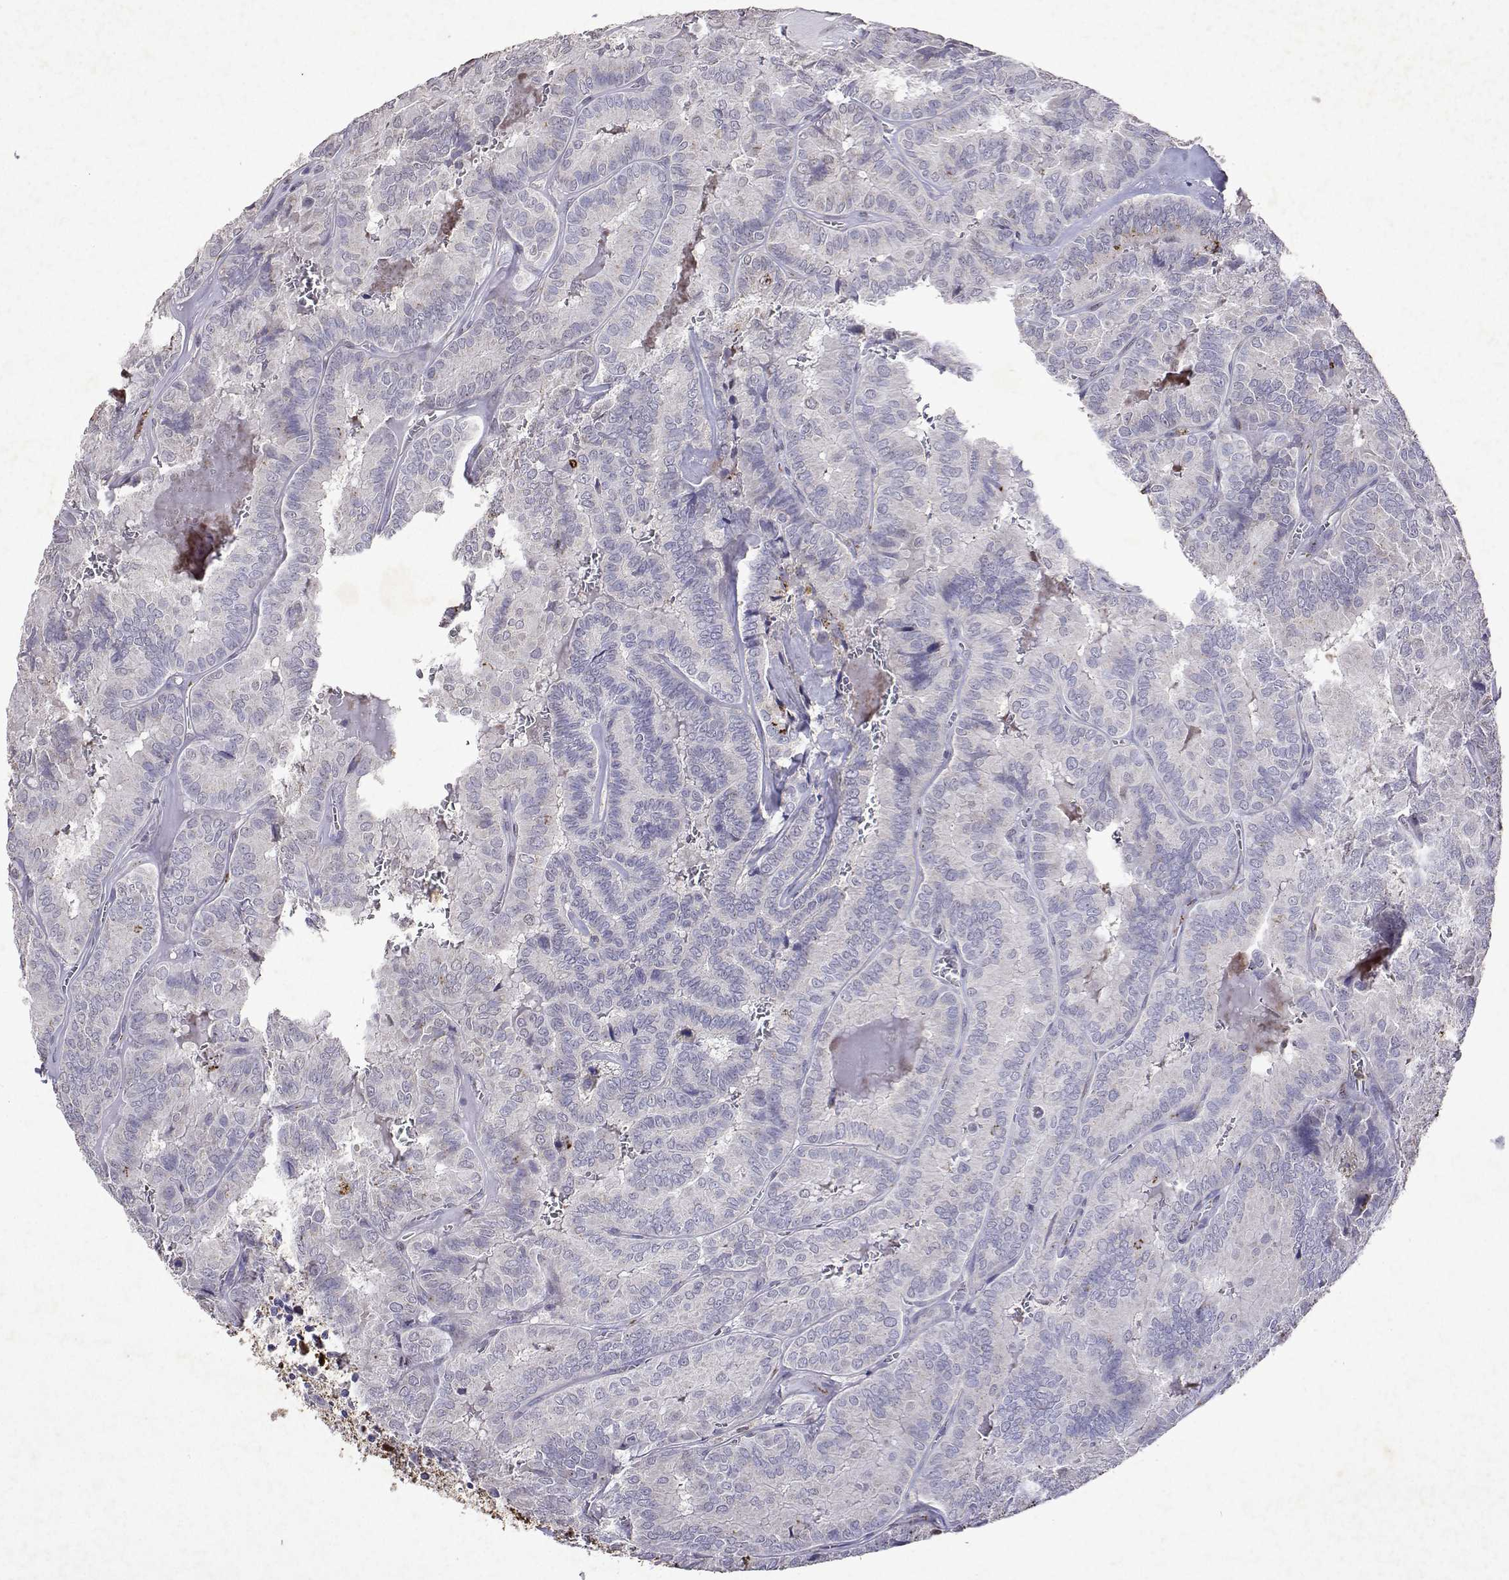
{"staining": {"intensity": "negative", "quantity": "none", "location": "none"}, "tissue": "thyroid cancer", "cell_type": "Tumor cells", "image_type": "cancer", "snomed": [{"axis": "morphology", "description": "Papillary adenocarcinoma, NOS"}, {"axis": "topography", "description": "Thyroid gland"}], "caption": "Immunohistochemistry histopathology image of thyroid cancer (papillary adenocarcinoma) stained for a protein (brown), which shows no expression in tumor cells.", "gene": "DUSP28", "patient": {"sex": "female", "age": 75}}